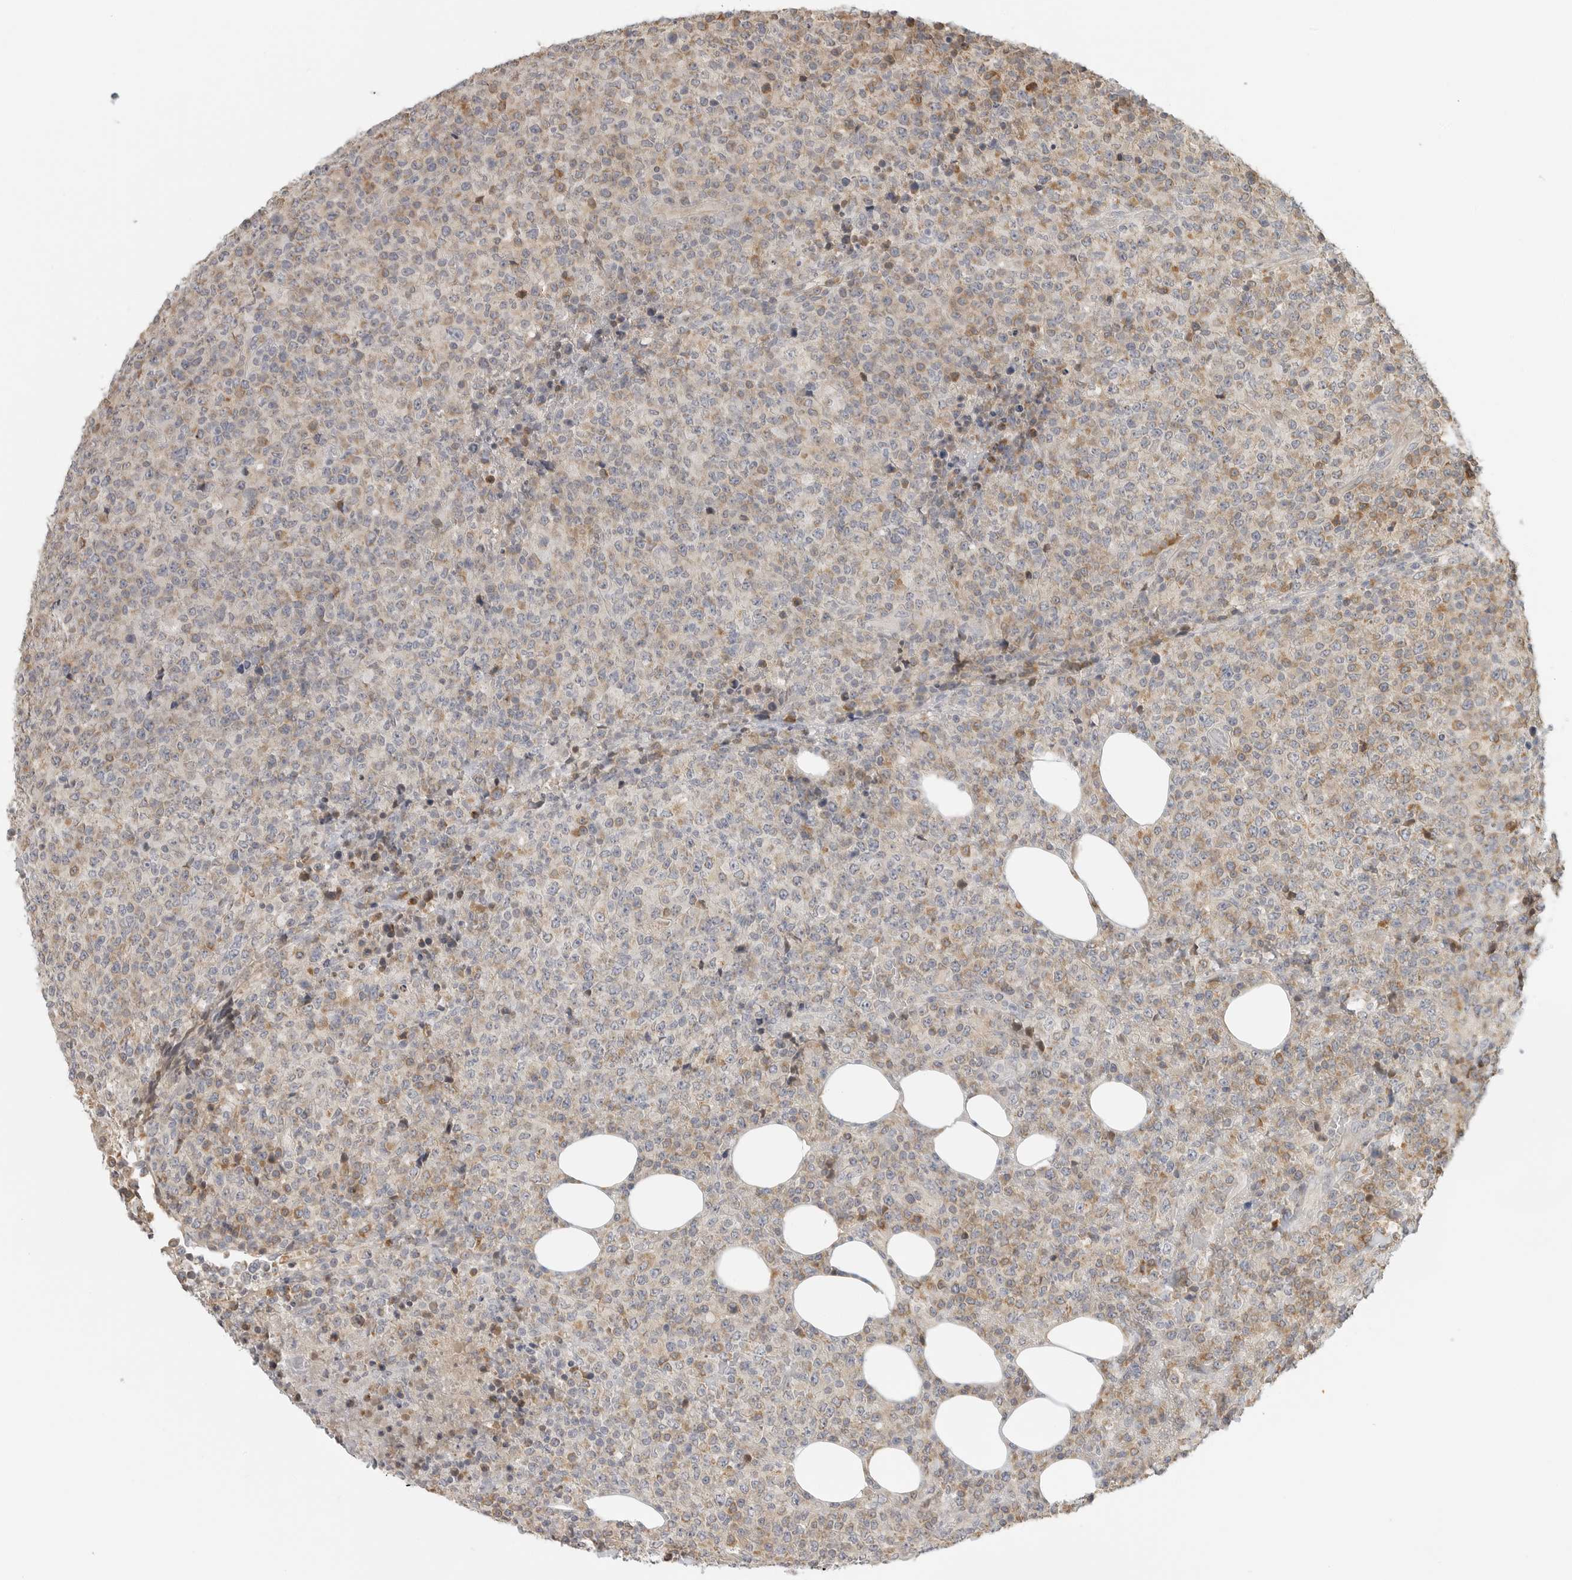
{"staining": {"intensity": "weak", "quantity": "25%-75%", "location": "cytoplasmic/membranous"}, "tissue": "lymphoma", "cell_type": "Tumor cells", "image_type": "cancer", "snomed": [{"axis": "morphology", "description": "Malignant lymphoma, non-Hodgkin's type, High grade"}, {"axis": "topography", "description": "Lymph node"}], "caption": "Immunohistochemistry micrograph of neoplastic tissue: lymphoma stained using IHC exhibits low levels of weak protein expression localized specifically in the cytoplasmic/membranous of tumor cells, appearing as a cytoplasmic/membranous brown color.", "gene": "IL12RB2", "patient": {"sex": "male", "age": 13}}